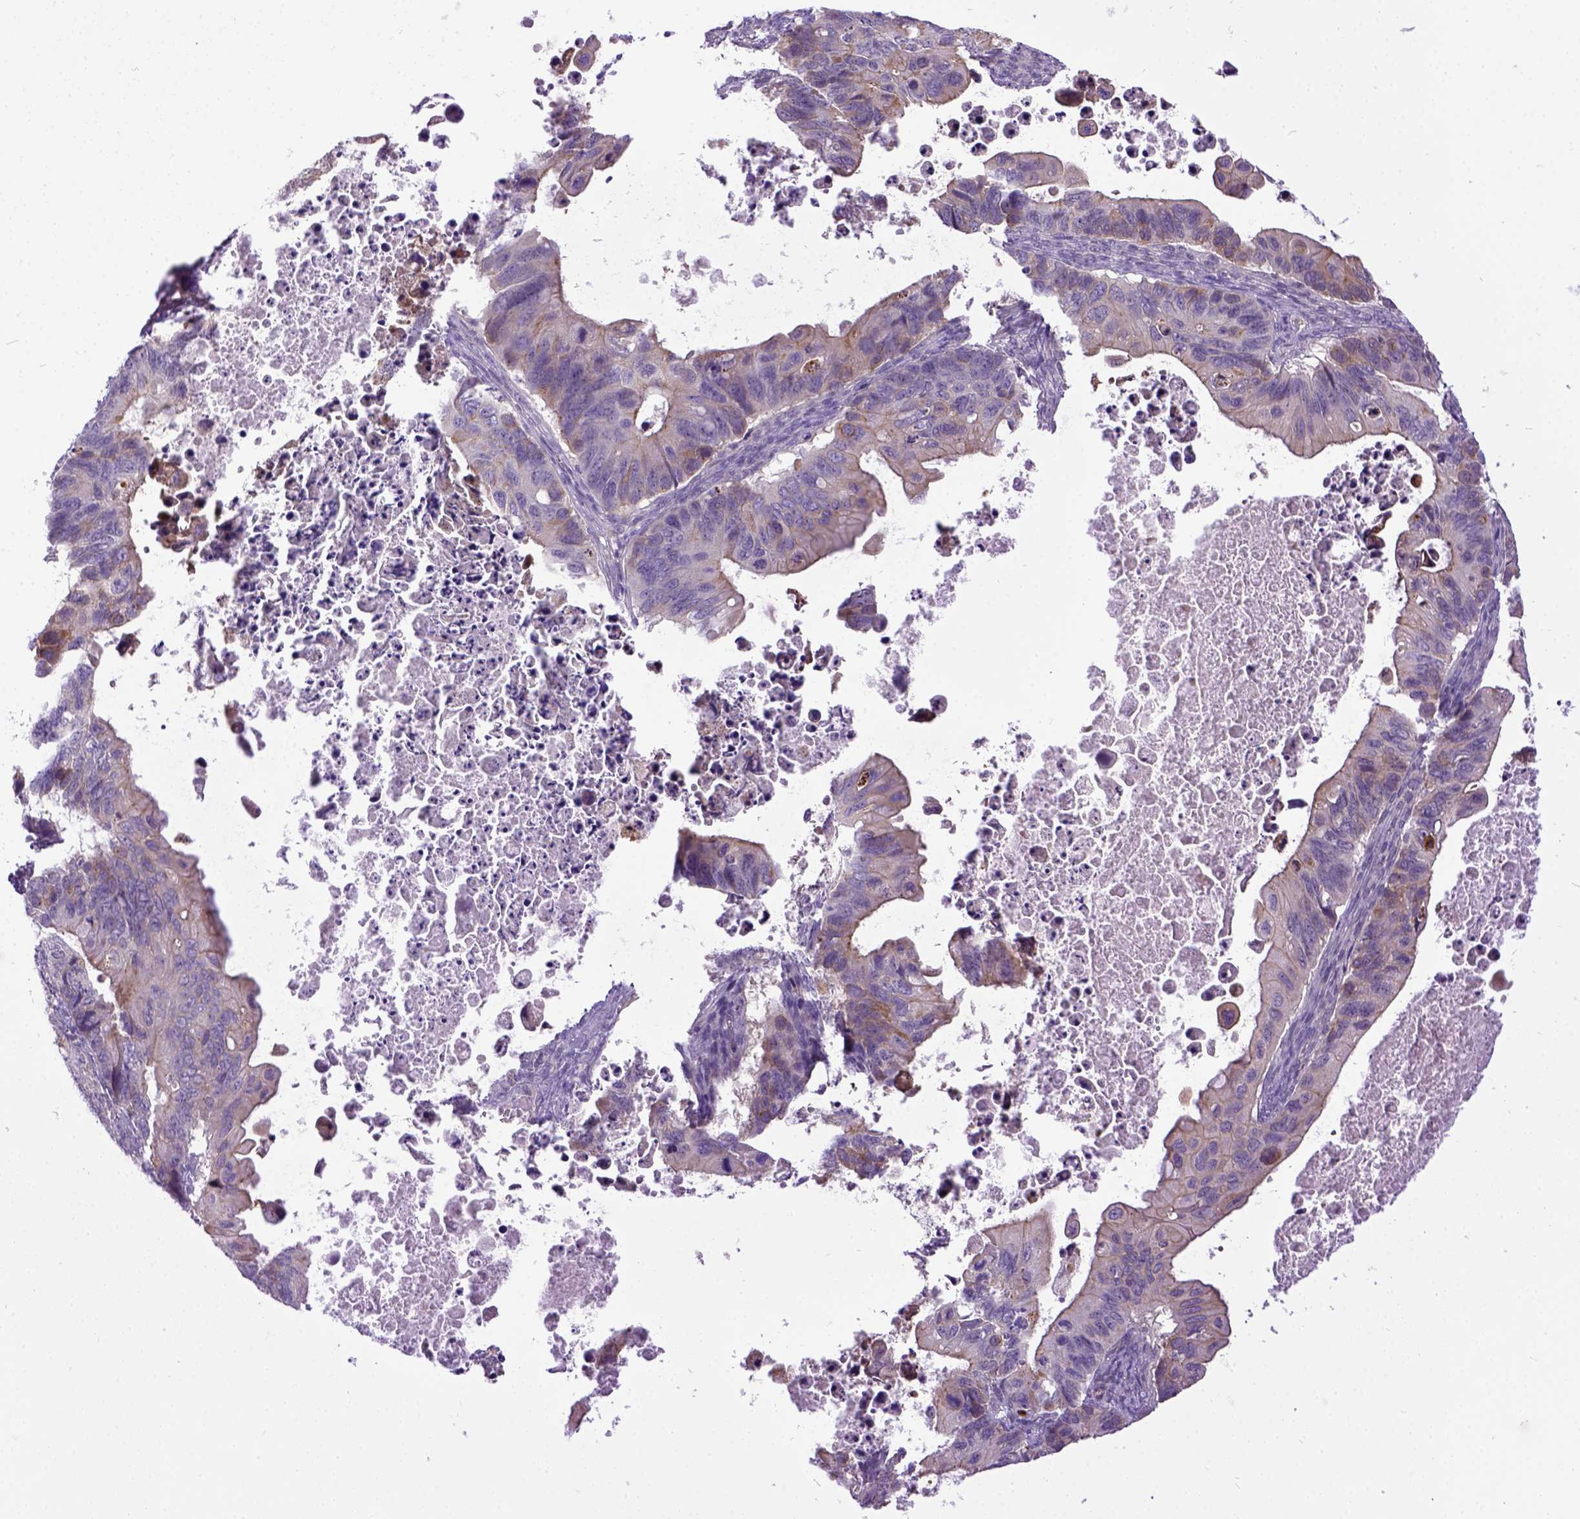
{"staining": {"intensity": "weak", "quantity": "25%-75%", "location": "cytoplasmic/membranous"}, "tissue": "ovarian cancer", "cell_type": "Tumor cells", "image_type": "cancer", "snomed": [{"axis": "morphology", "description": "Cystadenocarcinoma, mucinous, NOS"}, {"axis": "topography", "description": "Ovary"}], "caption": "IHC micrograph of neoplastic tissue: human ovarian cancer stained using immunohistochemistry (IHC) exhibits low levels of weak protein expression localized specifically in the cytoplasmic/membranous of tumor cells, appearing as a cytoplasmic/membranous brown color.", "gene": "NEK5", "patient": {"sex": "female", "age": 64}}